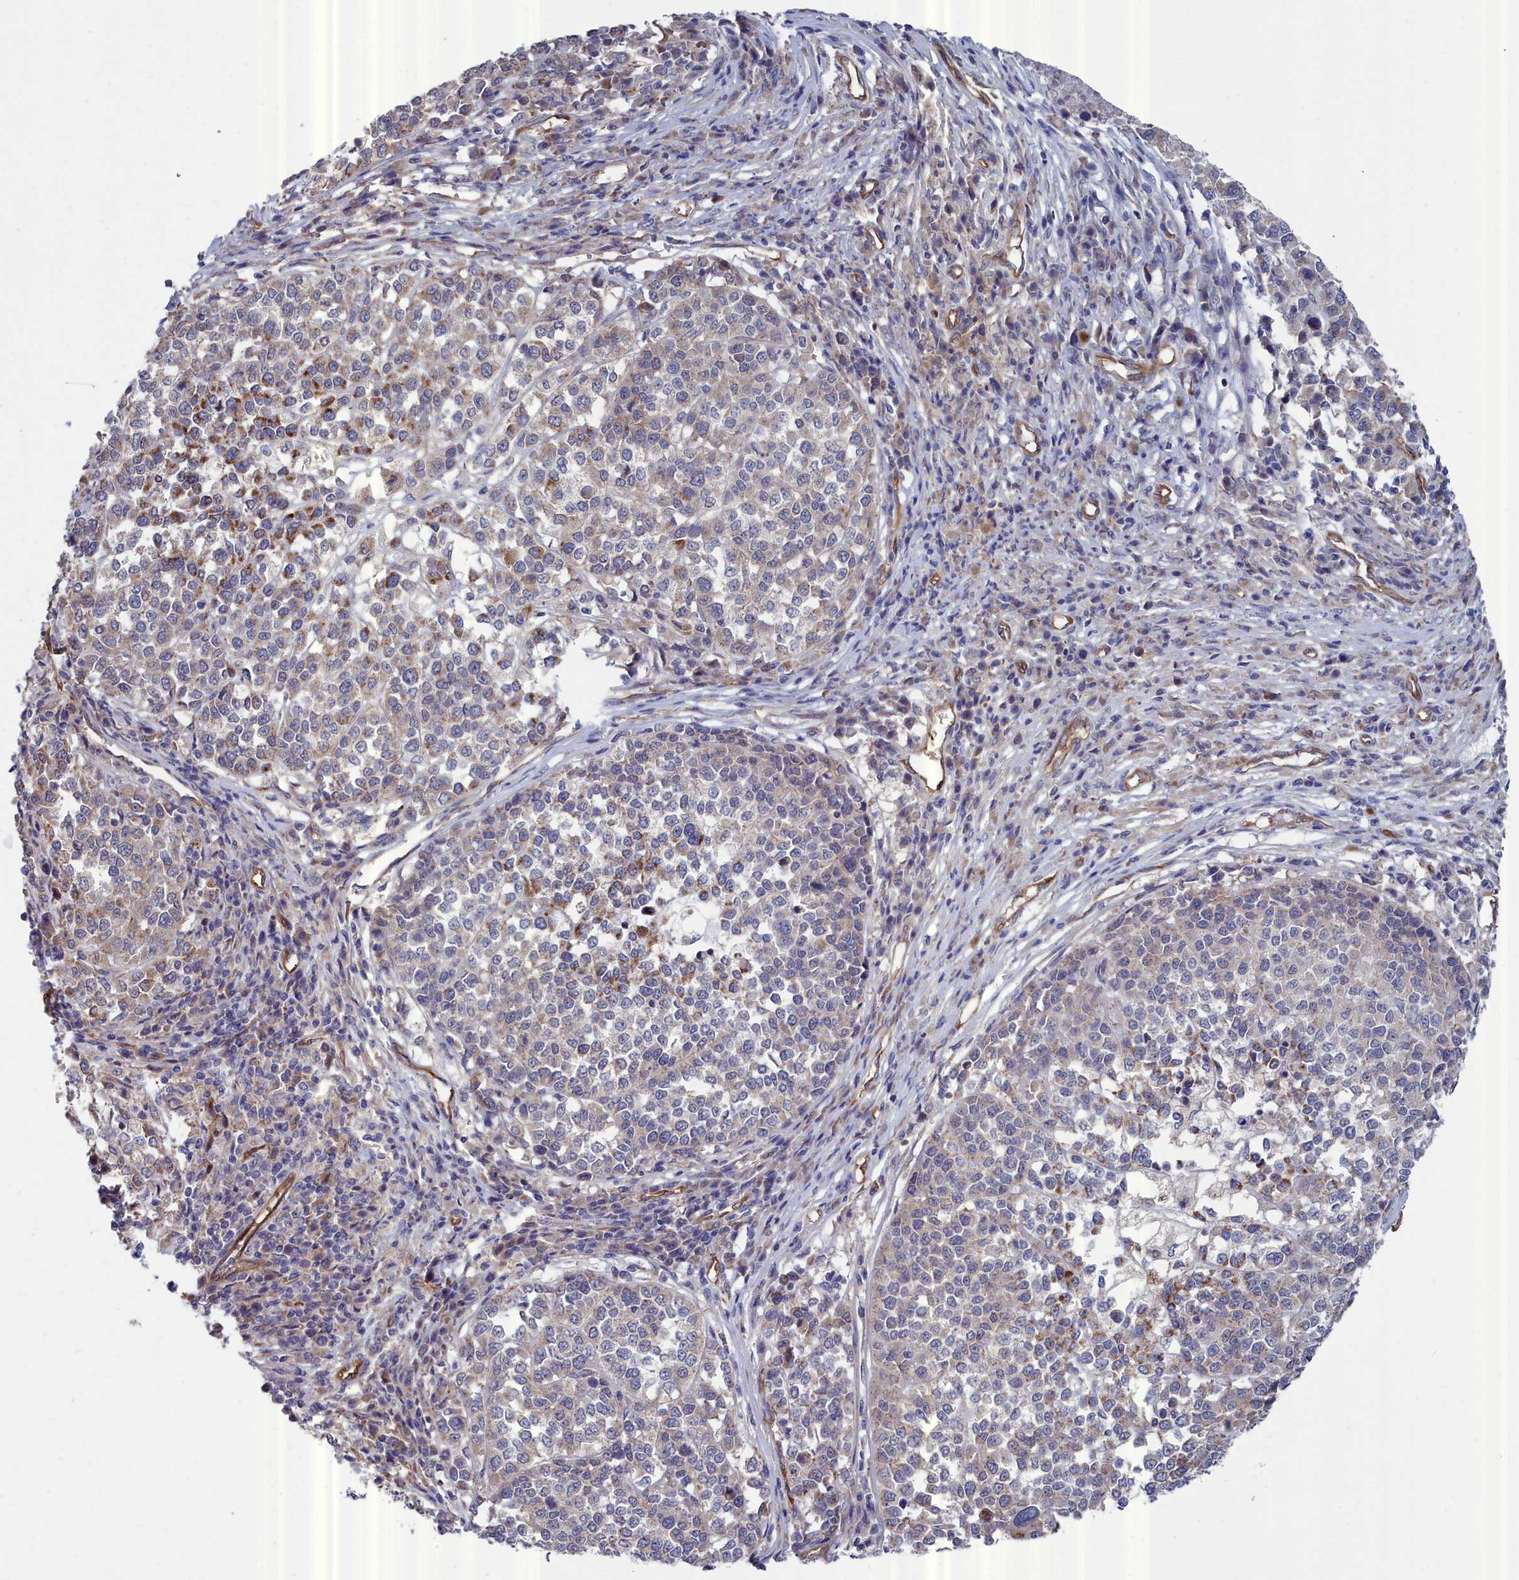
{"staining": {"intensity": "moderate", "quantity": "<25%", "location": "cytoplasmic/membranous"}, "tissue": "melanoma", "cell_type": "Tumor cells", "image_type": "cancer", "snomed": [{"axis": "morphology", "description": "Malignant melanoma, Metastatic site"}, {"axis": "topography", "description": "Lymph node"}], "caption": "The histopathology image shows a brown stain indicating the presence of a protein in the cytoplasmic/membranous of tumor cells in malignant melanoma (metastatic site). The staining is performed using DAB (3,3'-diaminobenzidine) brown chromogen to label protein expression. The nuclei are counter-stained blue using hematoxylin.", "gene": "RDX", "patient": {"sex": "male", "age": 44}}